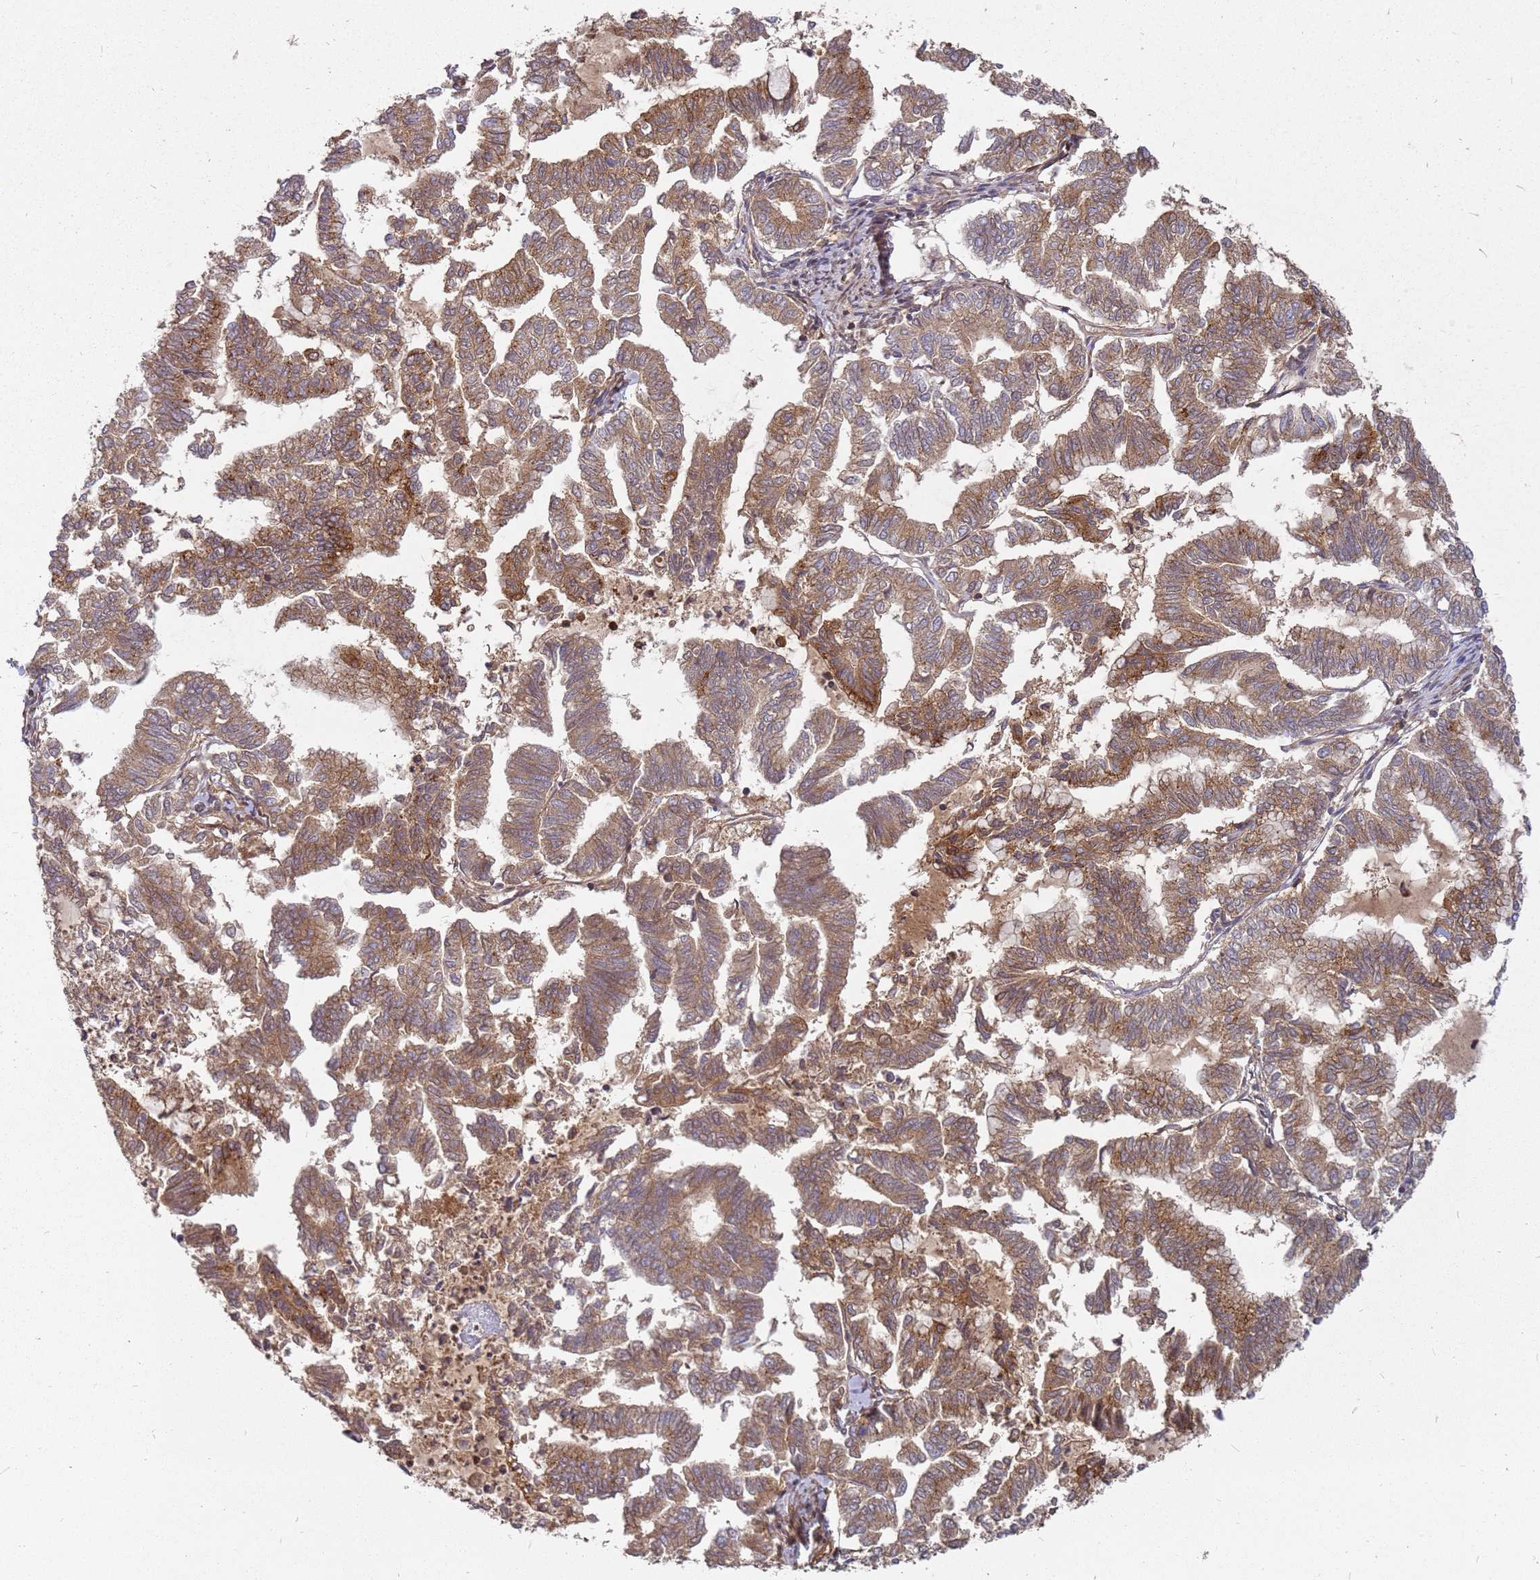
{"staining": {"intensity": "moderate", "quantity": ">75%", "location": "cytoplasmic/membranous"}, "tissue": "endometrial cancer", "cell_type": "Tumor cells", "image_type": "cancer", "snomed": [{"axis": "morphology", "description": "Adenocarcinoma, NOS"}, {"axis": "topography", "description": "Endometrium"}], "caption": "Endometrial cancer was stained to show a protein in brown. There is medium levels of moderate cytoplasmic/membranous positivity in about >75% of tumor cells.", "gene": "NUDT14", "patient": {"sex": "female", "age": 79}}